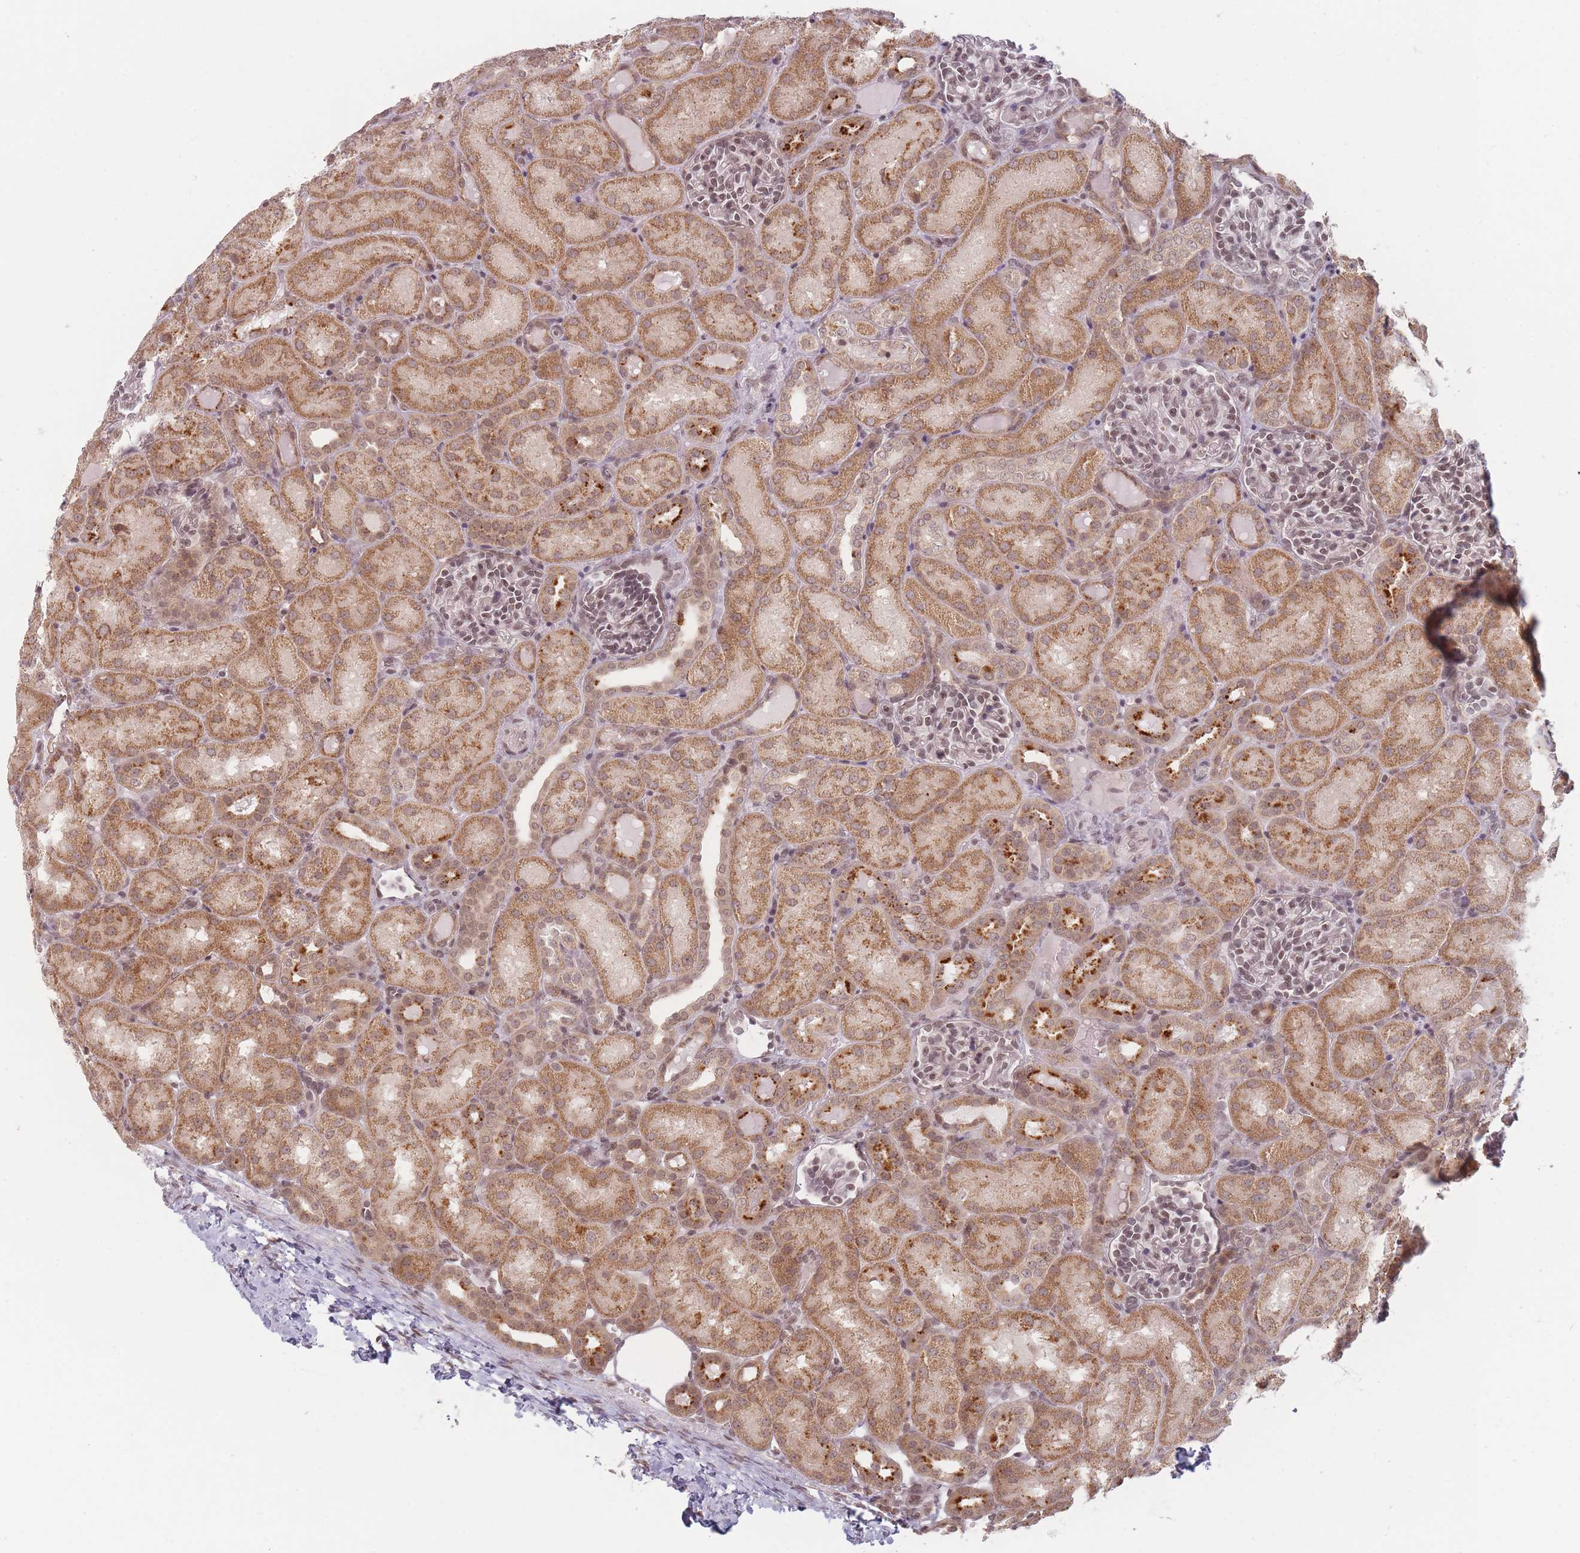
{"staining": {"intensity": "weak", "quantity": "25%-75%", "location": "nuclear"}, "tissue": "kidney", "cell_type": "Cells in glomeruli", "image_type": "normal", "snomed": [{"axis": "morphology", "description": "Normal tissue, NOS"}, {"axis": "topography", "description": "Kidney"}], "caption": "Protein expression by IHC exhibits weak nuclear expression in approximately 25%-75% of cells in glomeruli in benign kidney. The staining was performed using DAB (3,3'-diaminobenzidine), with brown indicating positive protein expression. Nuclei are stained blue with hematoxylin.", "gene": "SPATA45", "patient": {"sex": "male", "age": 1}}